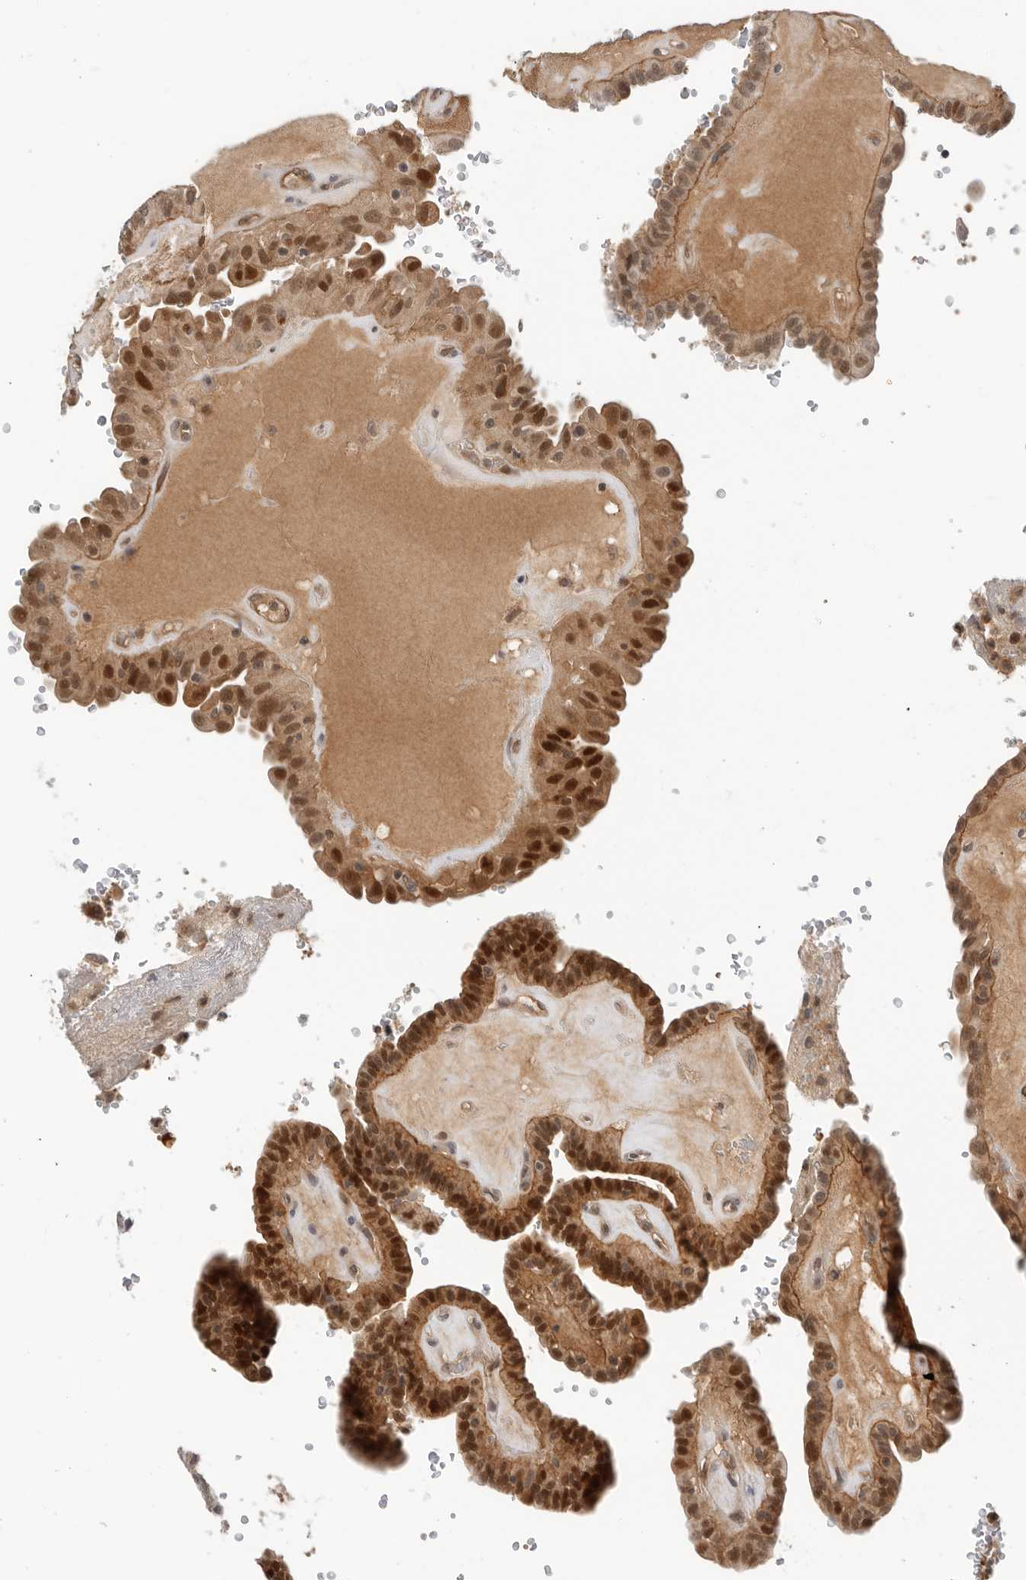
{"staining": {"intensity": "strong", "quantity": ">75%", "location": "cytoplasmic/membranous,nuclear"}, "tissue": "thyroid cancer", "cell_type": "Tumor cells", "image_type": "cancer", "snomed": [{"axis": "morphology", "description": "Papillary adenocarcinoma, NOS"}, {"axis": "topography", "description": "Thyroid gland"}], "caption": "Protein staining demonstrates strong cytoplasmic/membranous and nuclear staining in approximately >75% of tumor cells in thyroid papillary adenocarcinoma.", "gene": "SUGCT", "patient": {"sex": "male", "age": 77}}